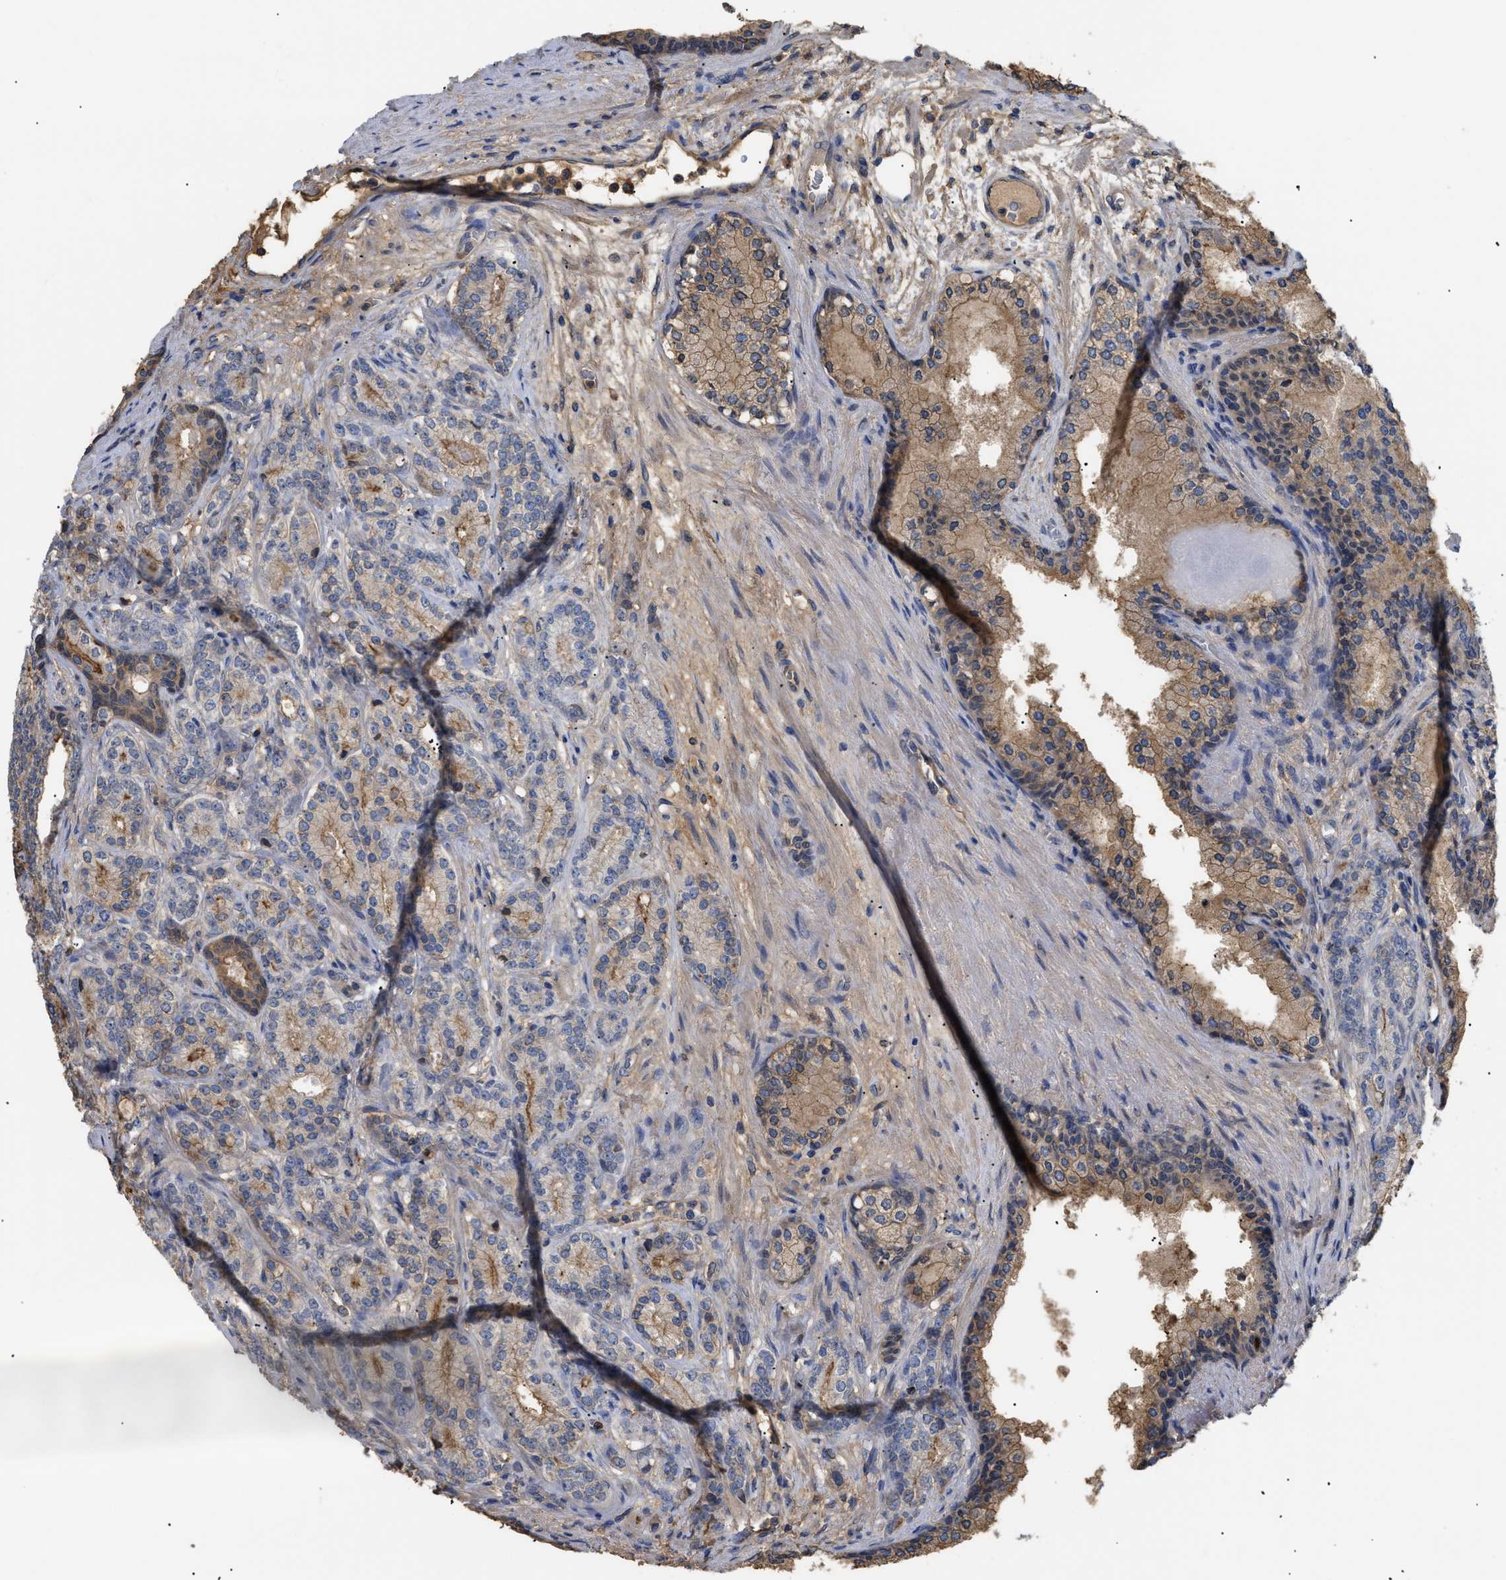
{"staining": {"intensity": "moderate", "quantity": "<25%", "location": "cytoplasmic/membranous"}, "tissue": "prostate cancer", "cell_type": "Tumor cells", "image_type": "cancer", "snomed": [{"axis": "morphology", "description": "Adenocarcinoma, High grade"}, {"axis": "topography", "description": "Prostate"}], "caption": "High-power microscopy captured an IHC image of prostate cancer, revealing moderate cytoplasmic/membranous expression in approximately <25% of tumor cells. The staining was performed using DAB, with brown indicating positive protein expression. Nuclei are stained blue with hematoxylin.", "gene": "ANXA4", "patient": {"sex": "male", "age": 61}}